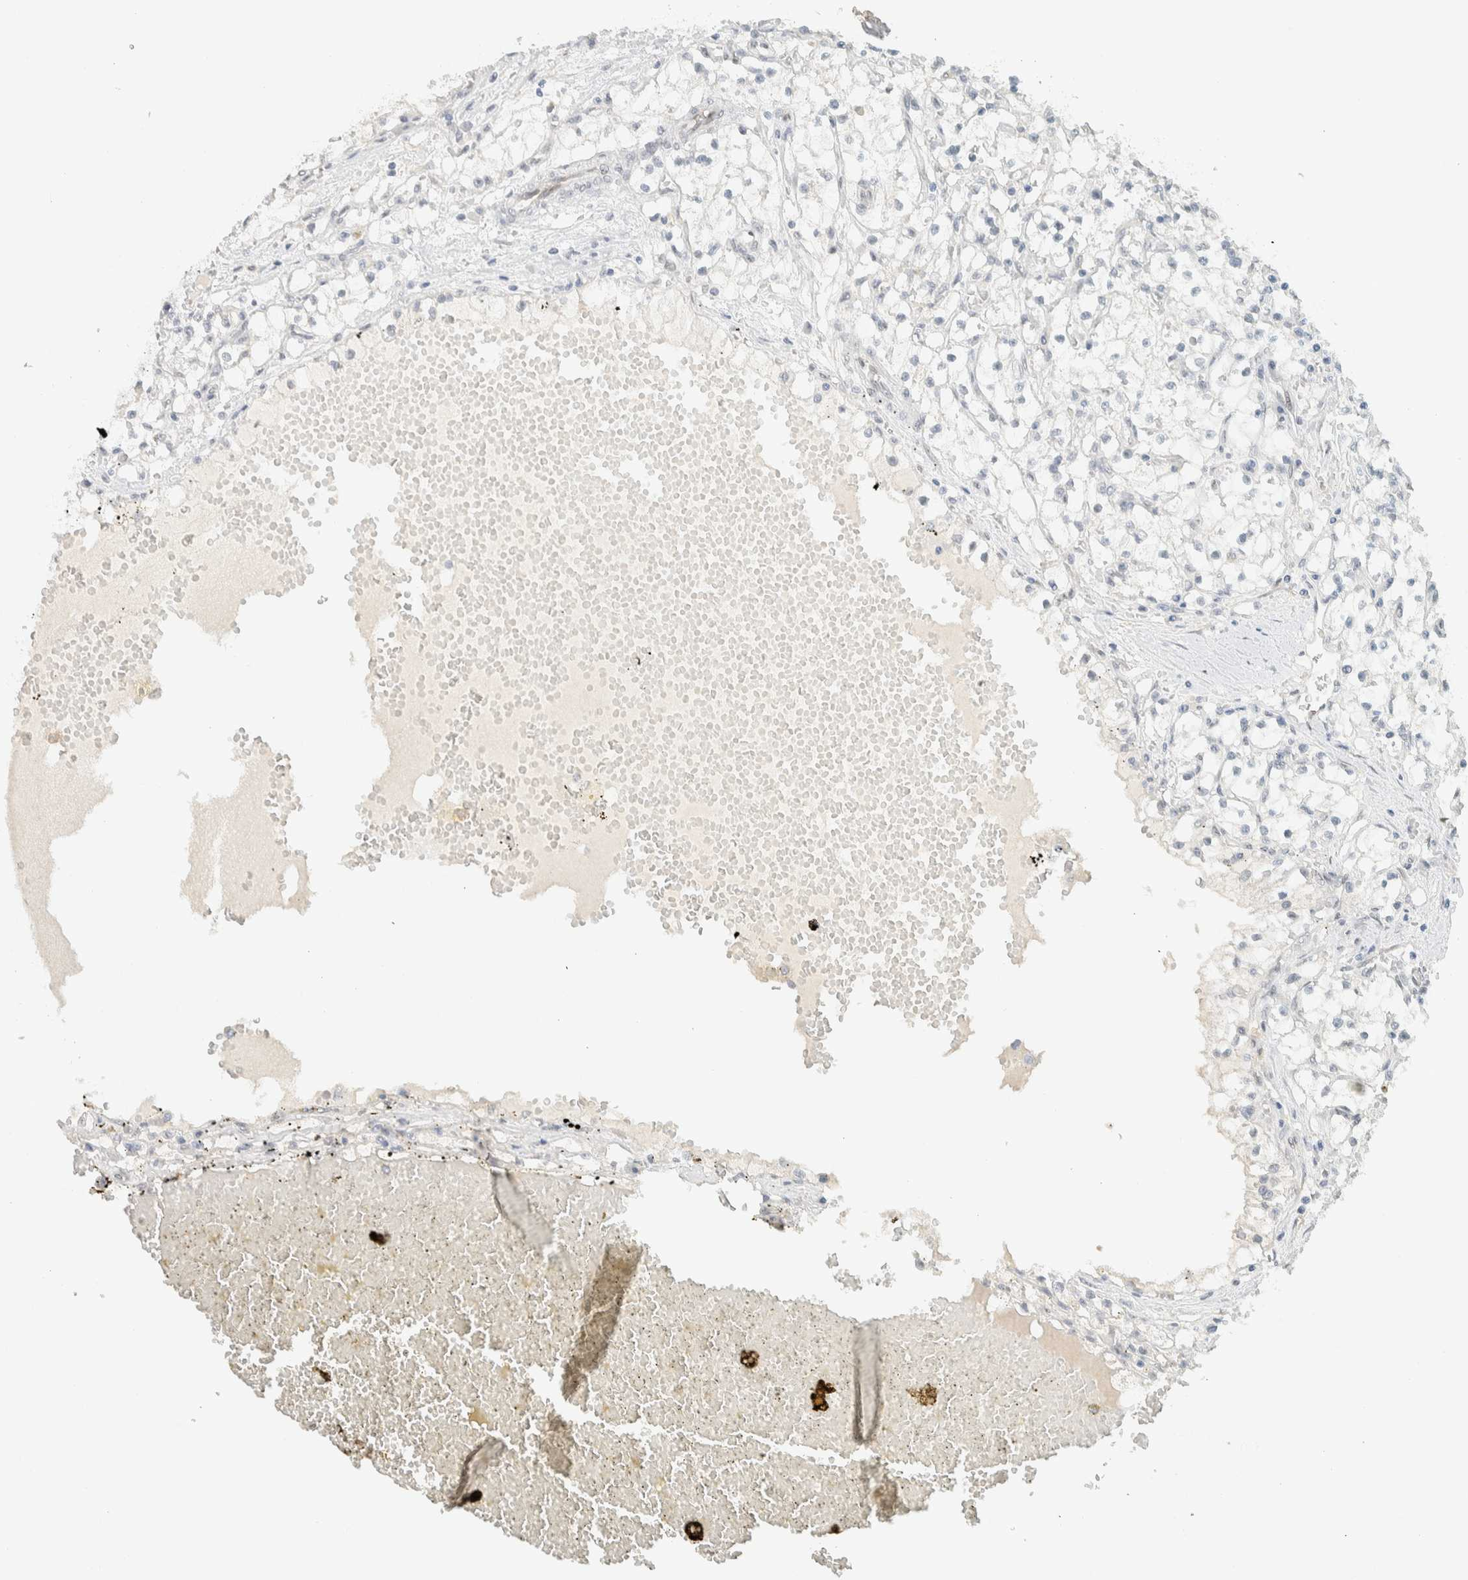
{"staining": {"intensity": "negative", "quantity": "none", "location": "none"}, "tissue": "renal cancer", "cell_type": "Tumor cells", "image_type": "cancer", "snomed": [{"axis": "morphology", "description": "Adenocarcinoma, NOS"}, {"axis": "topography", "description": "Kidney"}], "caption": "DAB (3,3'-diaminobenzidine) immunohistochemical staining of human renal cancer (adenocarcinoma) reveals no significant expression in tumor cells.", "gene": "C1QTNF12", "patient": {"sex": "male", "age": 56}}